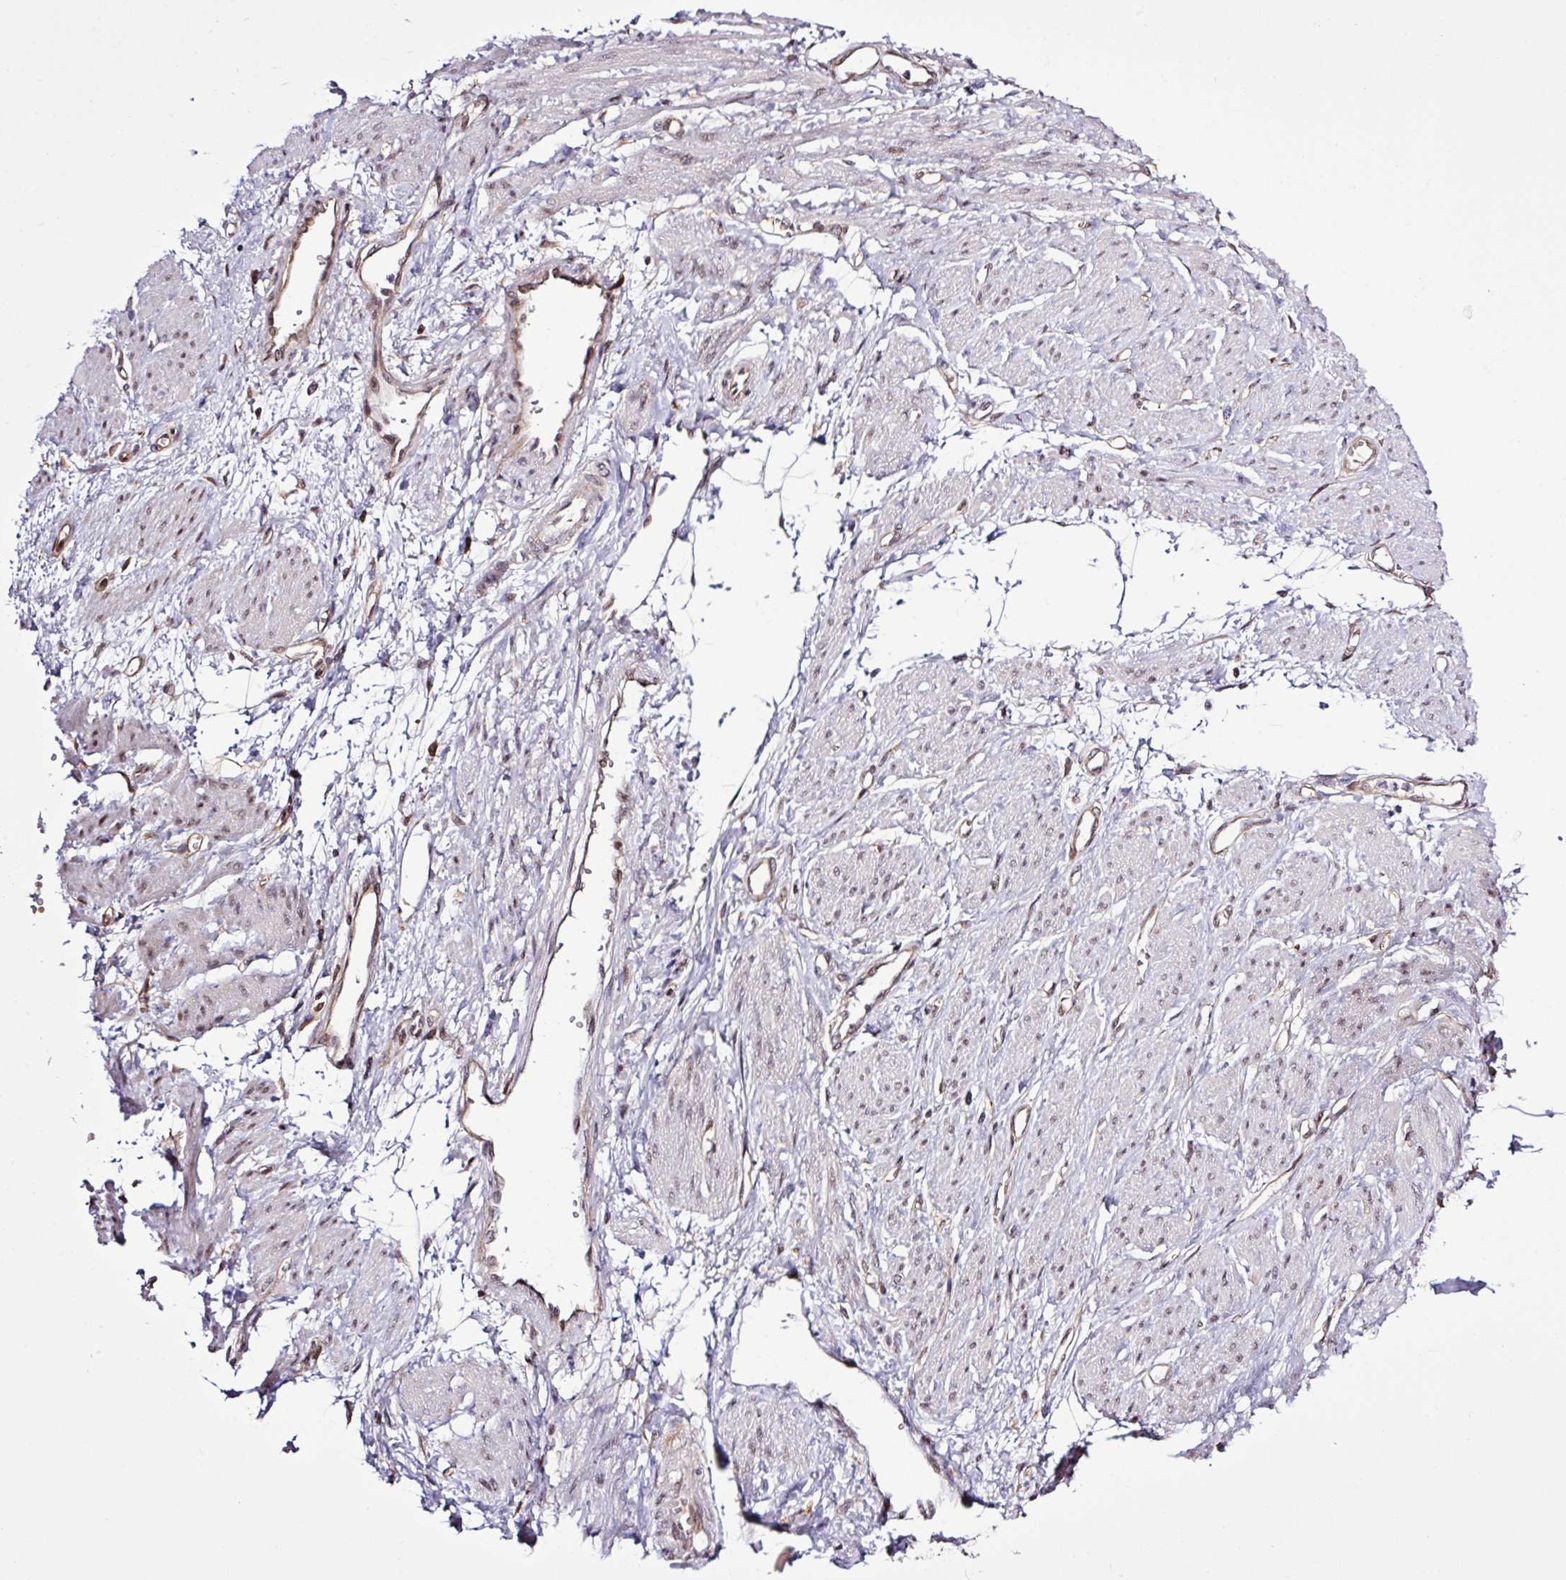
{"staining": {"intensity": "weak", "quantity": ">75%", "location": "nuclear"}, "tissue": "smooth muscle", "cell_type": "Smooth muscle cells", "image_type": "normal", "snomed": [{"axis": "morphology", "description": "Normal tissue, NOS"}, {"axis": "topography", "description": "Smooth muscle"}, {"axis": "topography", "description": "Uterus"}], "caption": "This micrograph reveals normal smooth muscle stained with immunohistochemistry to label a protein in brown. The nuclear of smooth muscle cells show weak positivity for the protein. Nuclei are counter-stained blue.", "gene": "ITPKC", "patient": {"sex": "female", "age": 39}}